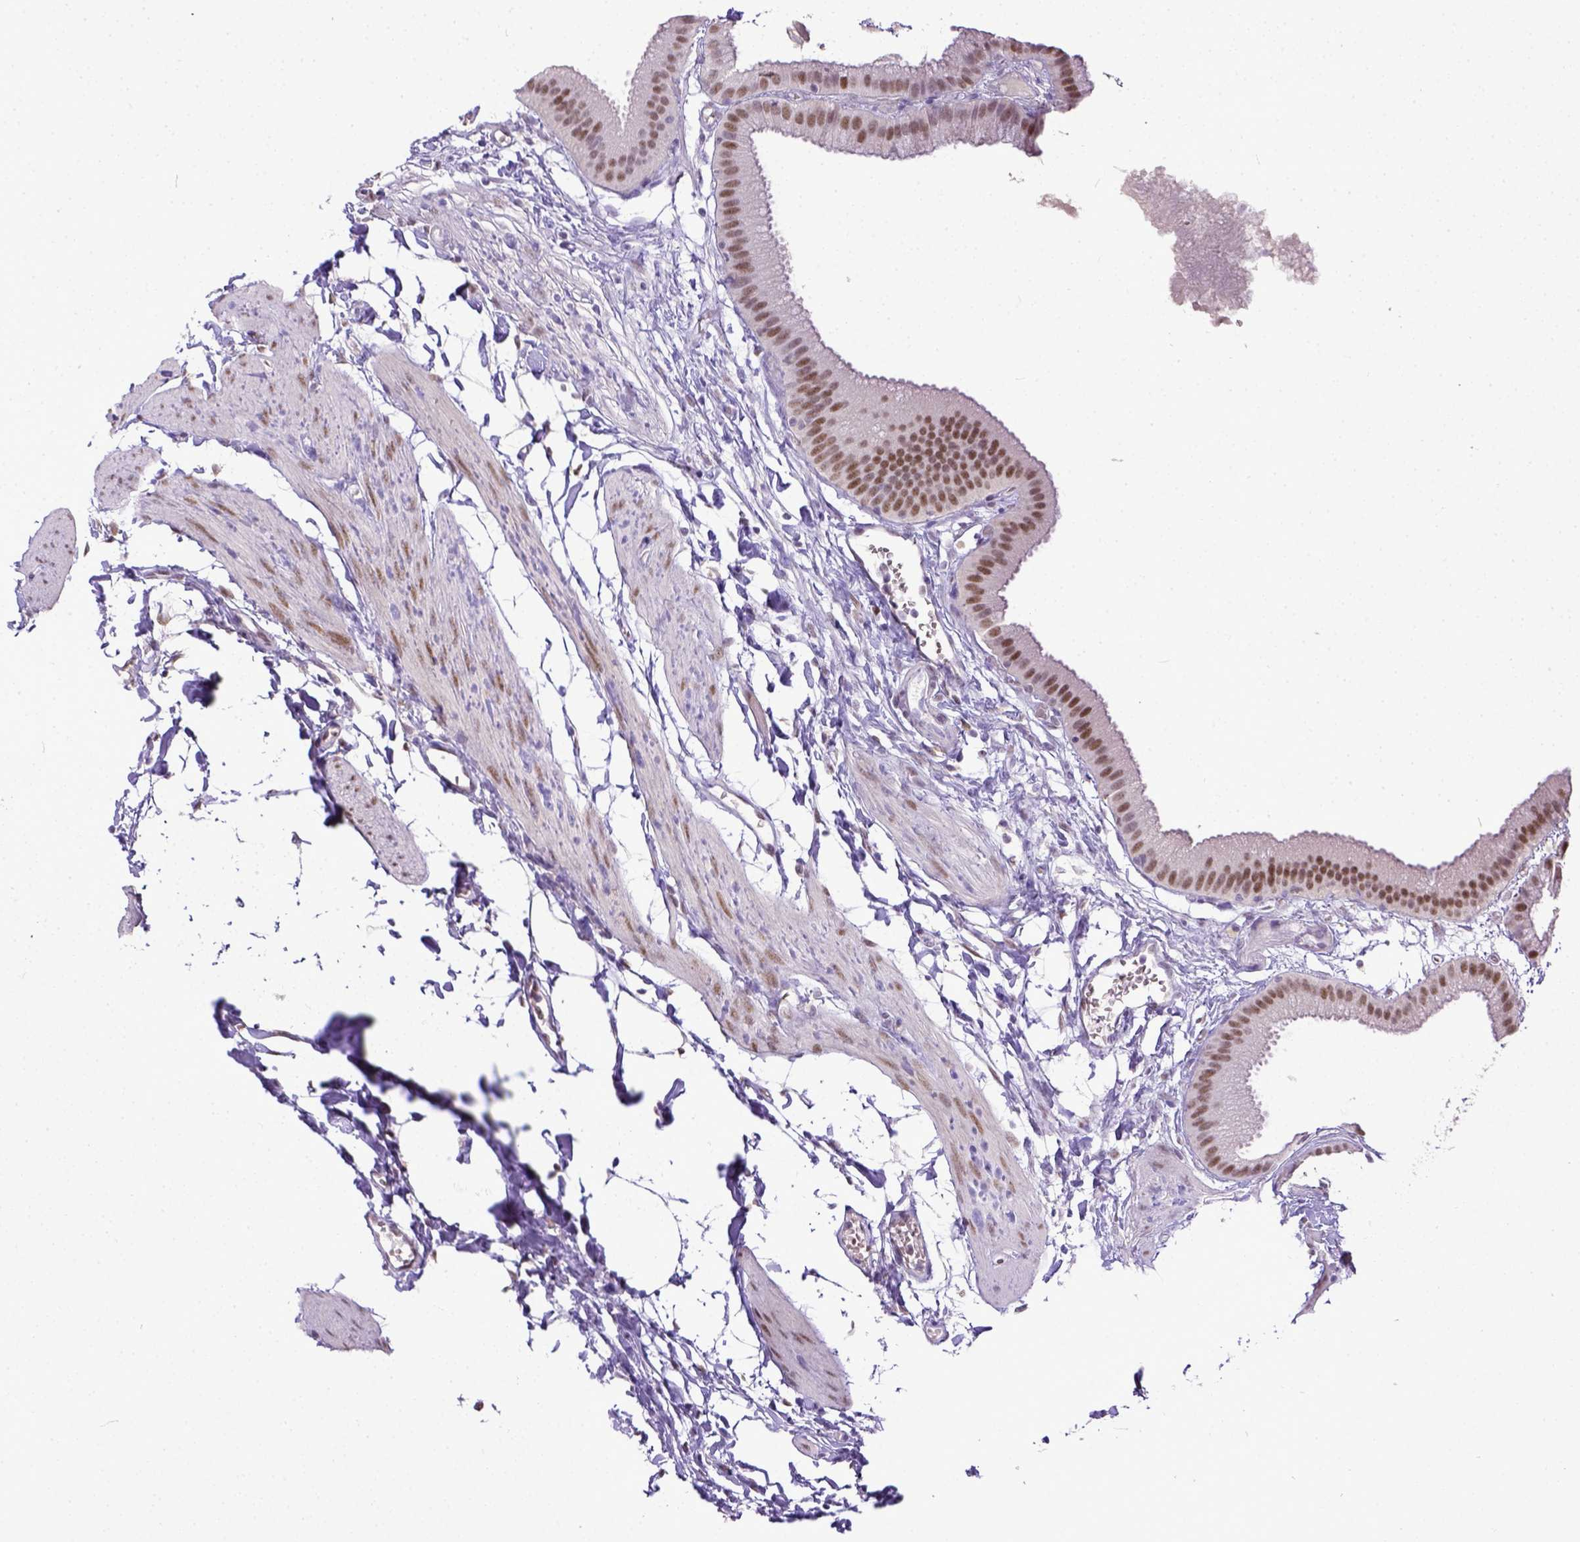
{"staining": {"intensity": "moderate", "quantity": ">75%", "location": "nuclear"}, "tissue": "gallbladder", "cell_type": "Glandular cells", "image_type": "normal", "snomed": [{"axis": "morphology", "description": "Normal tissue, NOS"}, {"axis": "topography", "description": "Gallbladder"}], "caption": "About >75% of glandular cells in benign gallbladder reveal moderate nuclear protein positivity as visualized by brown immunohistochemical staining.", "gene": "ERCC1", "patient": {"sex": "female", "age": 63}}